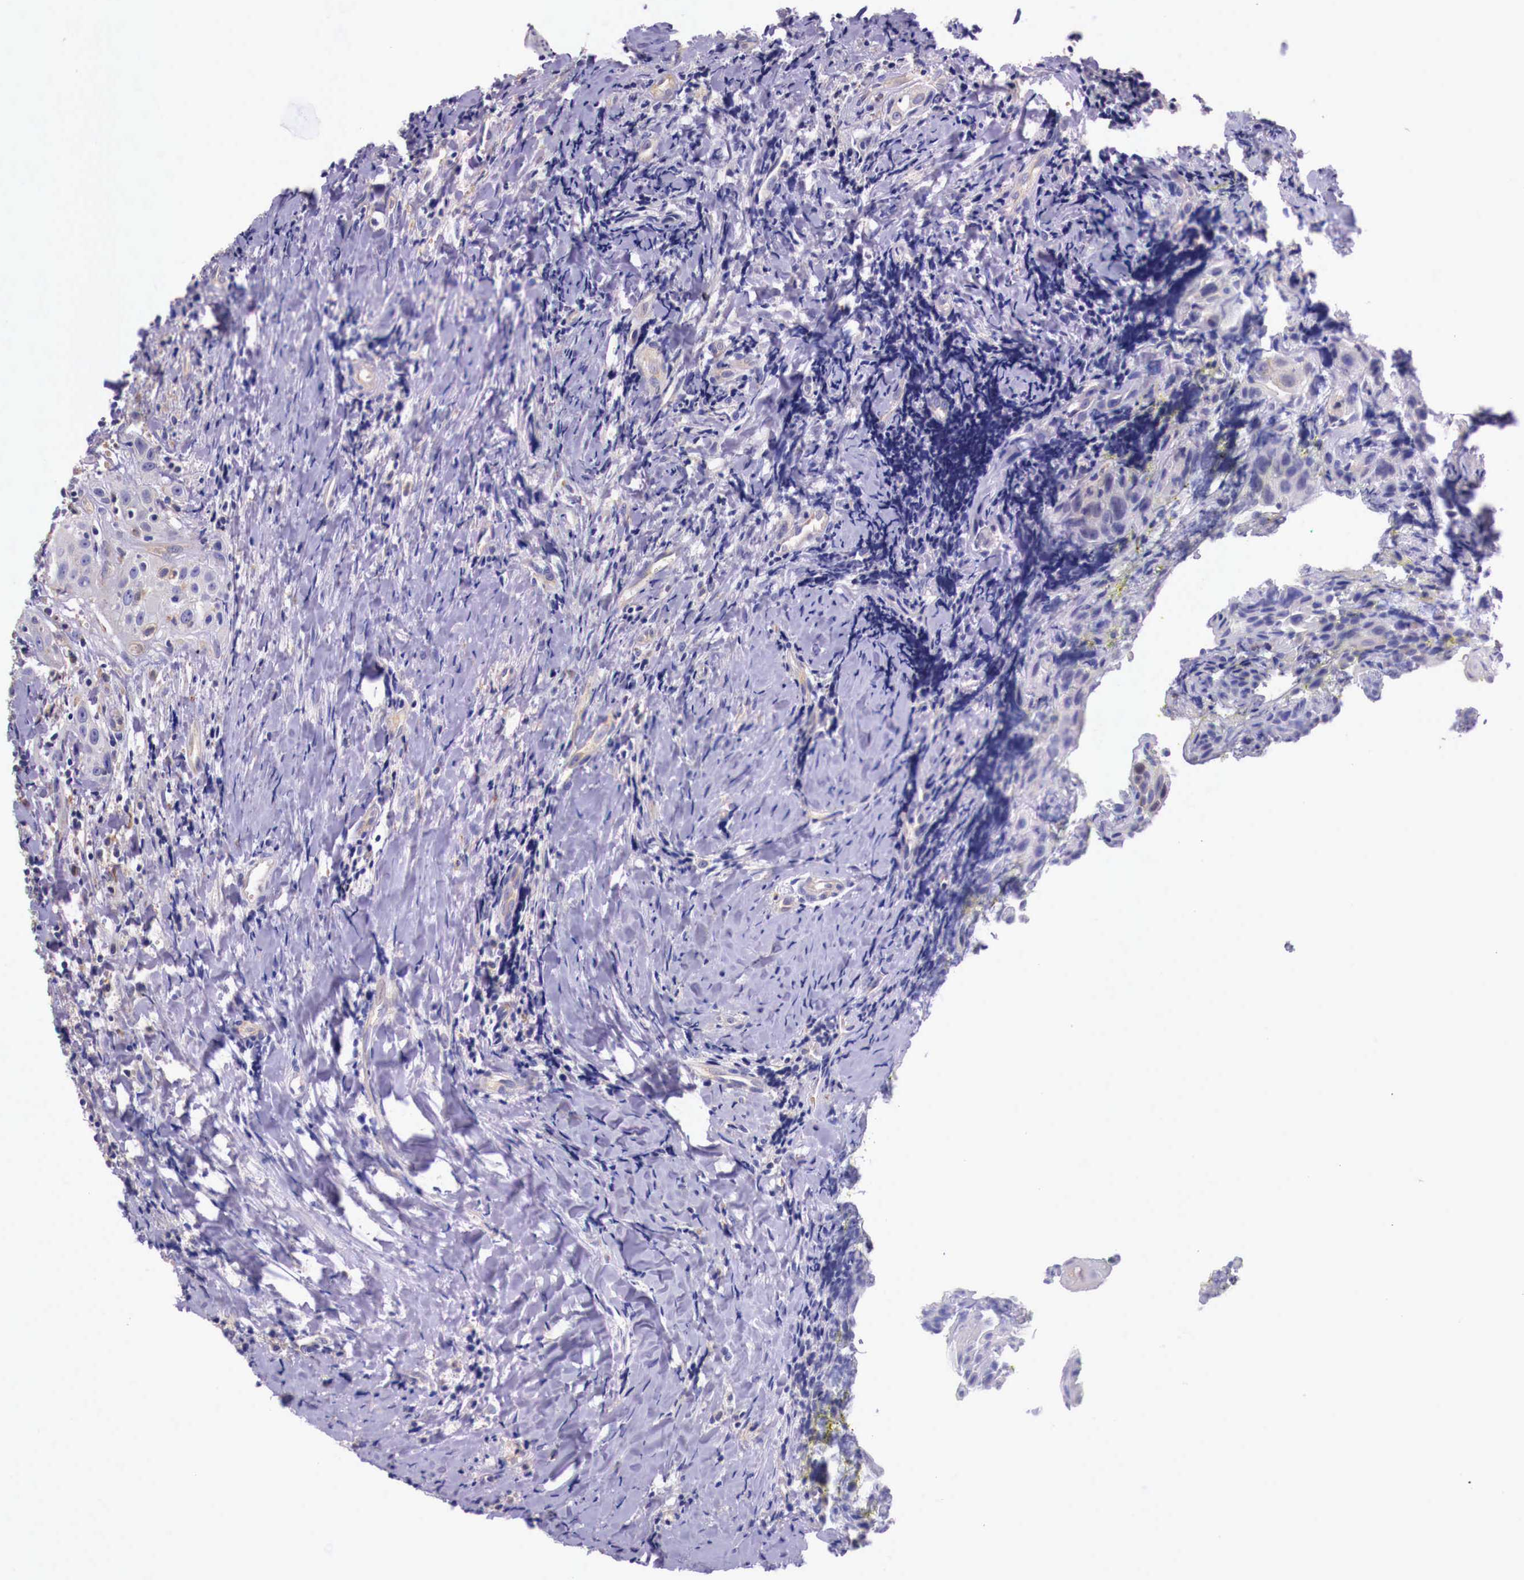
{"staining": {"intensity": "negative", "quantity": "none", "location": "none"}, "tissue": "head and neck cancer", "cell_type": "Tumor cells", "image_type": "cancer", "snomed": [{"axis": "morphology", "description": "Squamous cell carcinoma, NOS"}, {"axis": "topography", "description": "Oral tissue"}, {"axis": "topography", "description": "Head-Neck"}], "caption": "An immunohistochemistry (IHC) micrograph of head and neck squamous cell carcinoma is shown. There is no staining in tumor cells of head and neck squamous cell carcinoma.", "gene": "GRIPAP1", "patient": {"sex": "female", "age": 82}}